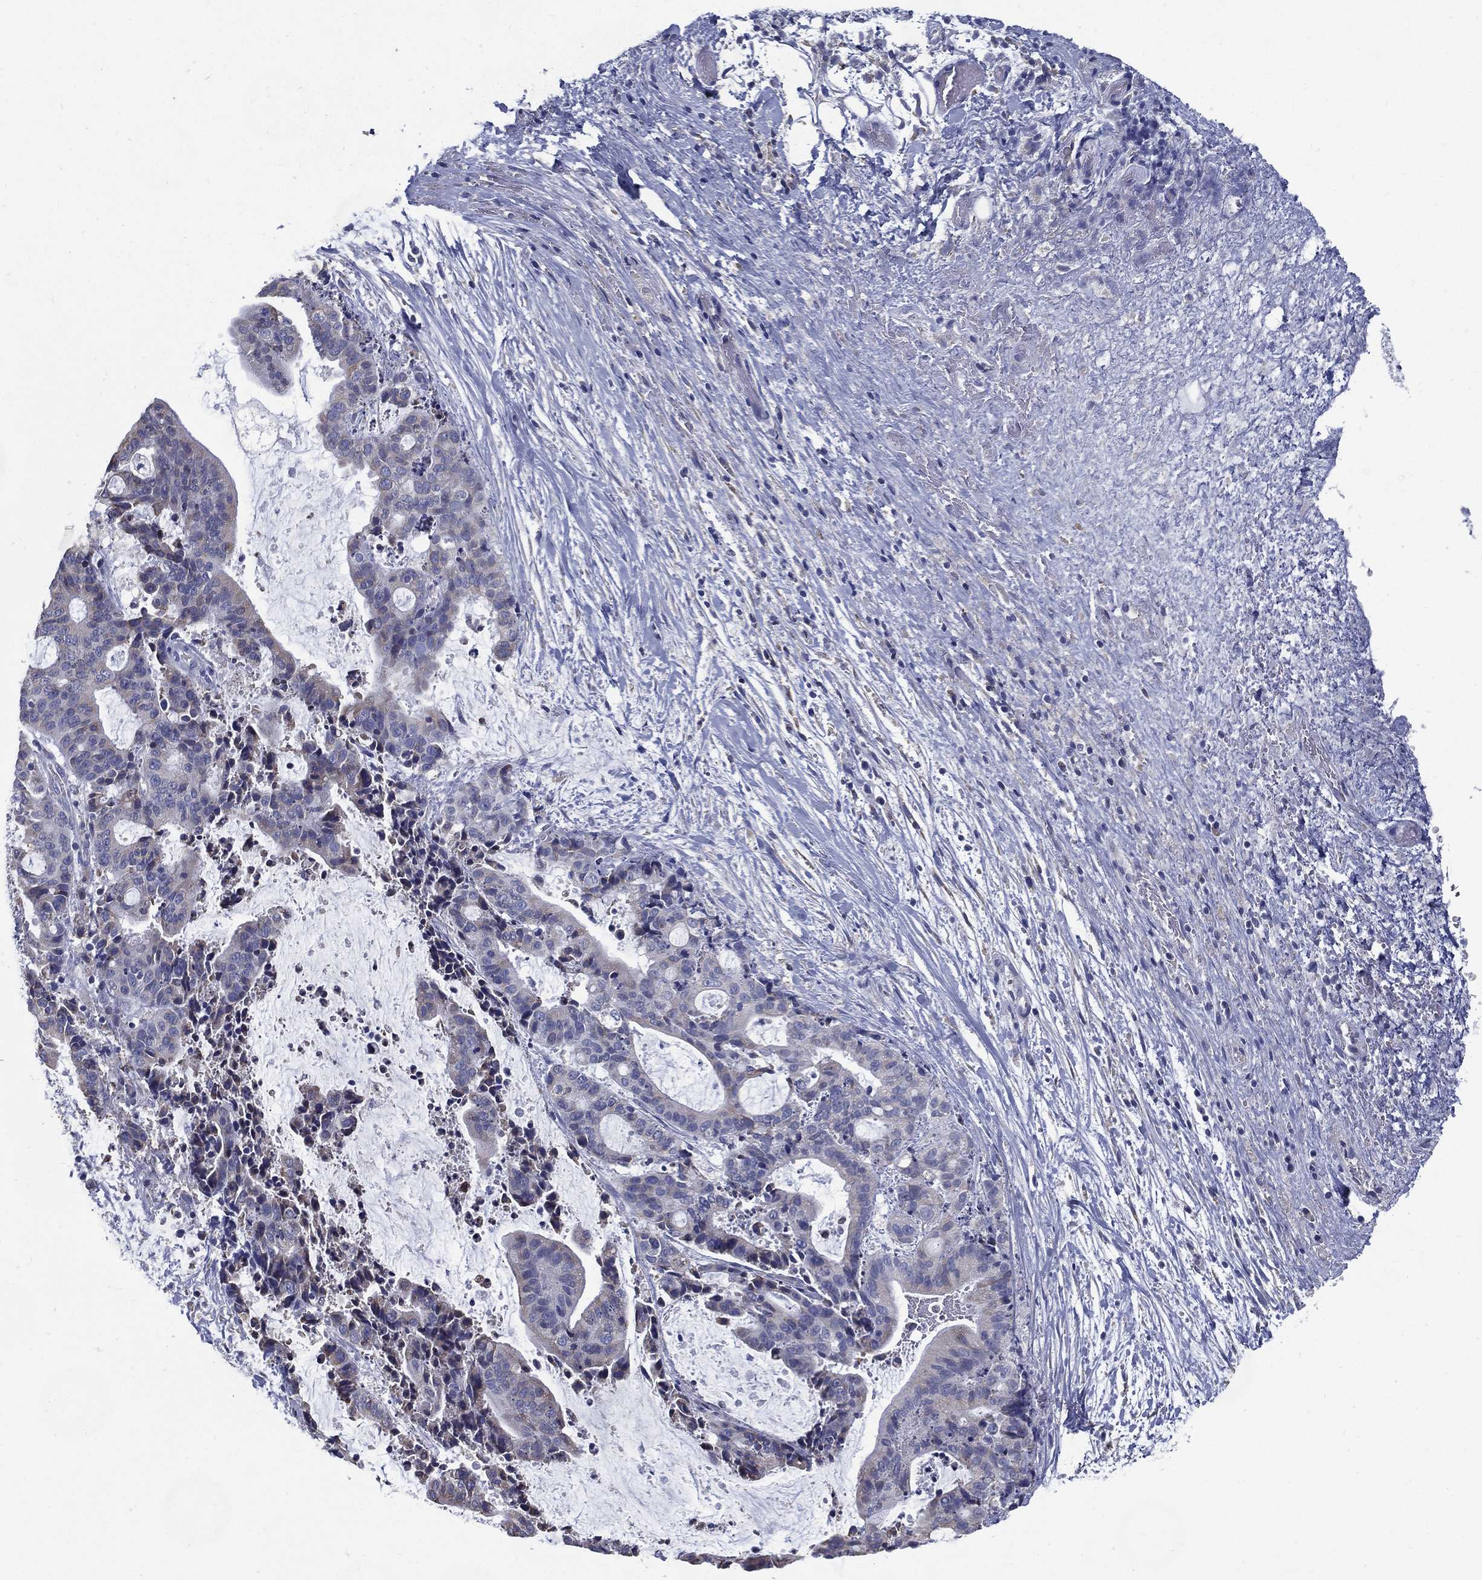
{"staining": {"intensity": "negative", "quantity": "none", "location": "none"}, "tissue": "liver cancer", "cell_type": "Tumor cells", "image_type": "cancer", "snomed": [{"axis": "morphology", "description": "Cholangiocarcinoma"}, {"axis": "topography", "description": "Liver"}], "caption": "IHC of human liver cholangiocarcinoma shows no expression in tumor cells.", "gene": "C19orf18", "patient": {"sex": "female", "age": 73}}